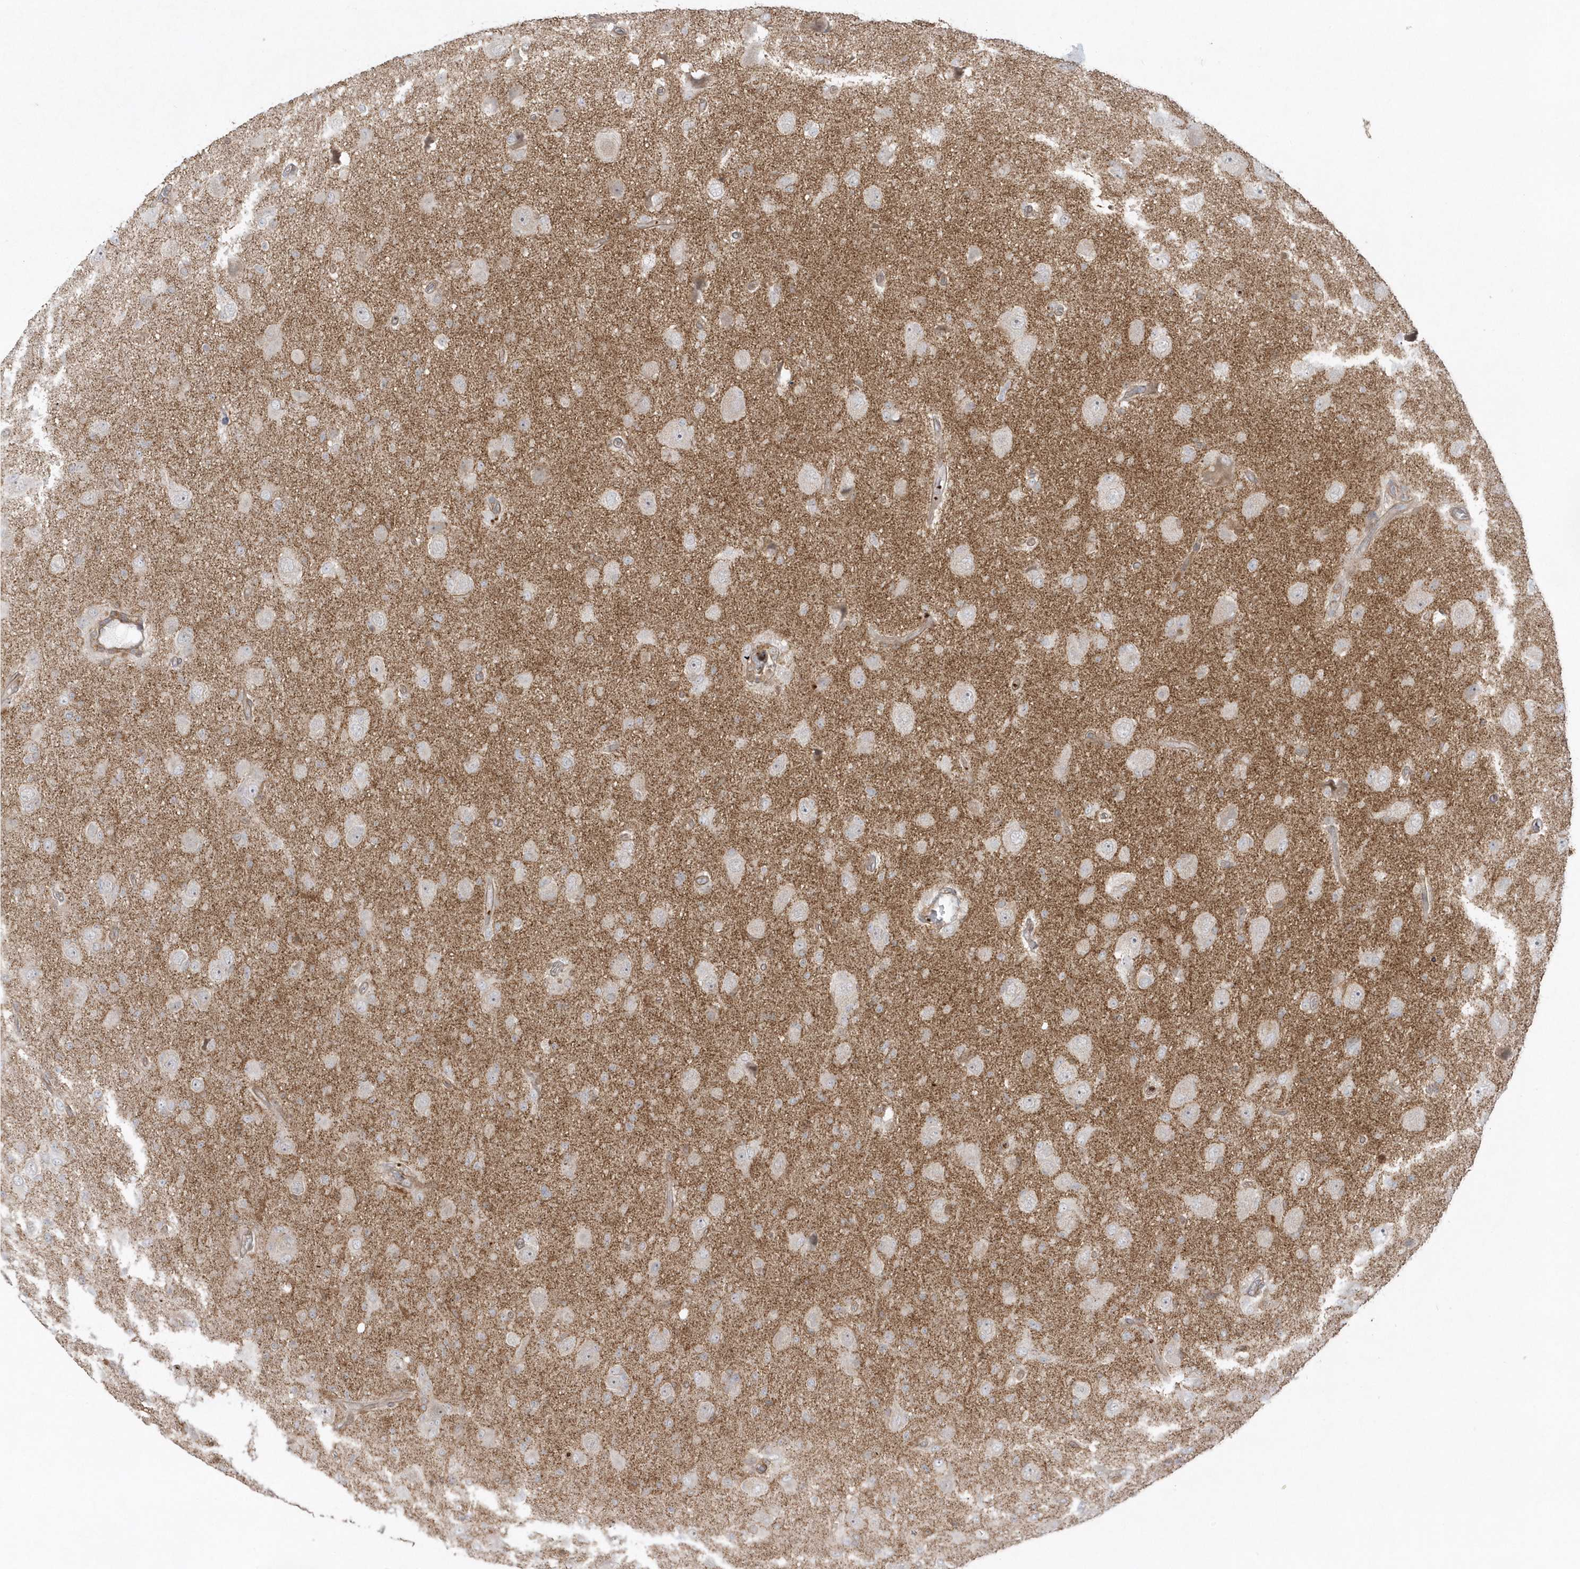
{"staining": {"intensity": "negative", "quantity": "none", "location": "none"}, "tissue": "glioma", "cell_type": "Tumor cells", "image_type": "cancer", "snomed": [{"axis": "morphology", "description": "Glioma, malignant, High grade"}, {"axis": "topography", "description": "Brain"}], "caption": "An image of human malignant glioma (high-grade) is negative for staining in tumor cells.", "gene": "BSN", "patient": {"sex": "female", "age": 57}}